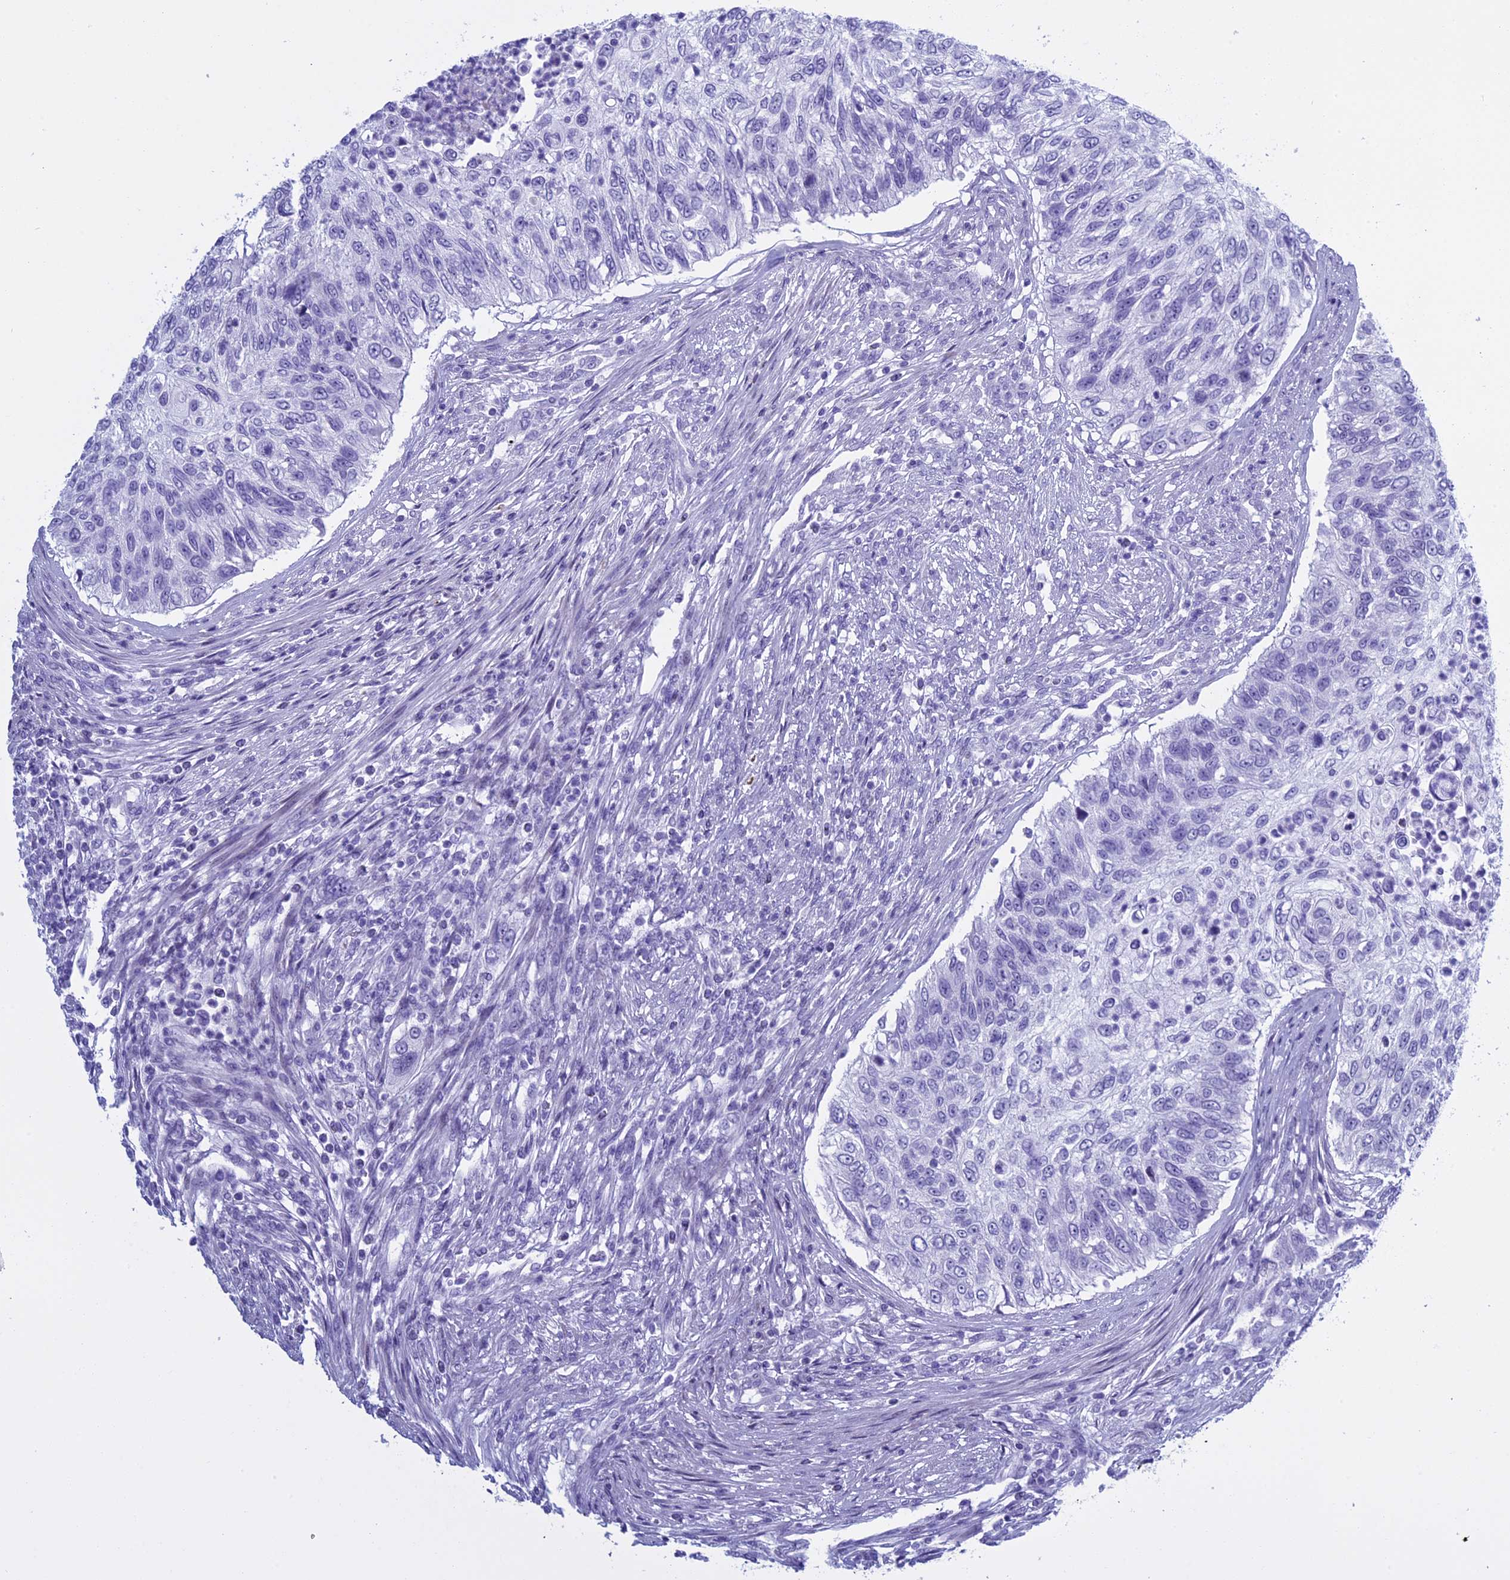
{"staining": {"intensity": "negative", "quantity": "none", "location": "none"}, "tissue": "urothelial cancer", "cell_type": "Tumor cells", "image_type": "cancer", "snomed": [{"axis": "morphology", "description": "Urothelial carcinoma, High grade"}, {"axis": "topography", "description": "Urinary bladder"}], "caption": "Tumor cells show no significant protein staining in urothelial cancer. (IHC, brightfield microscopy, high magnification).", "gene": "KCTD21", "patient": {"sex": "female", "age": 60}}